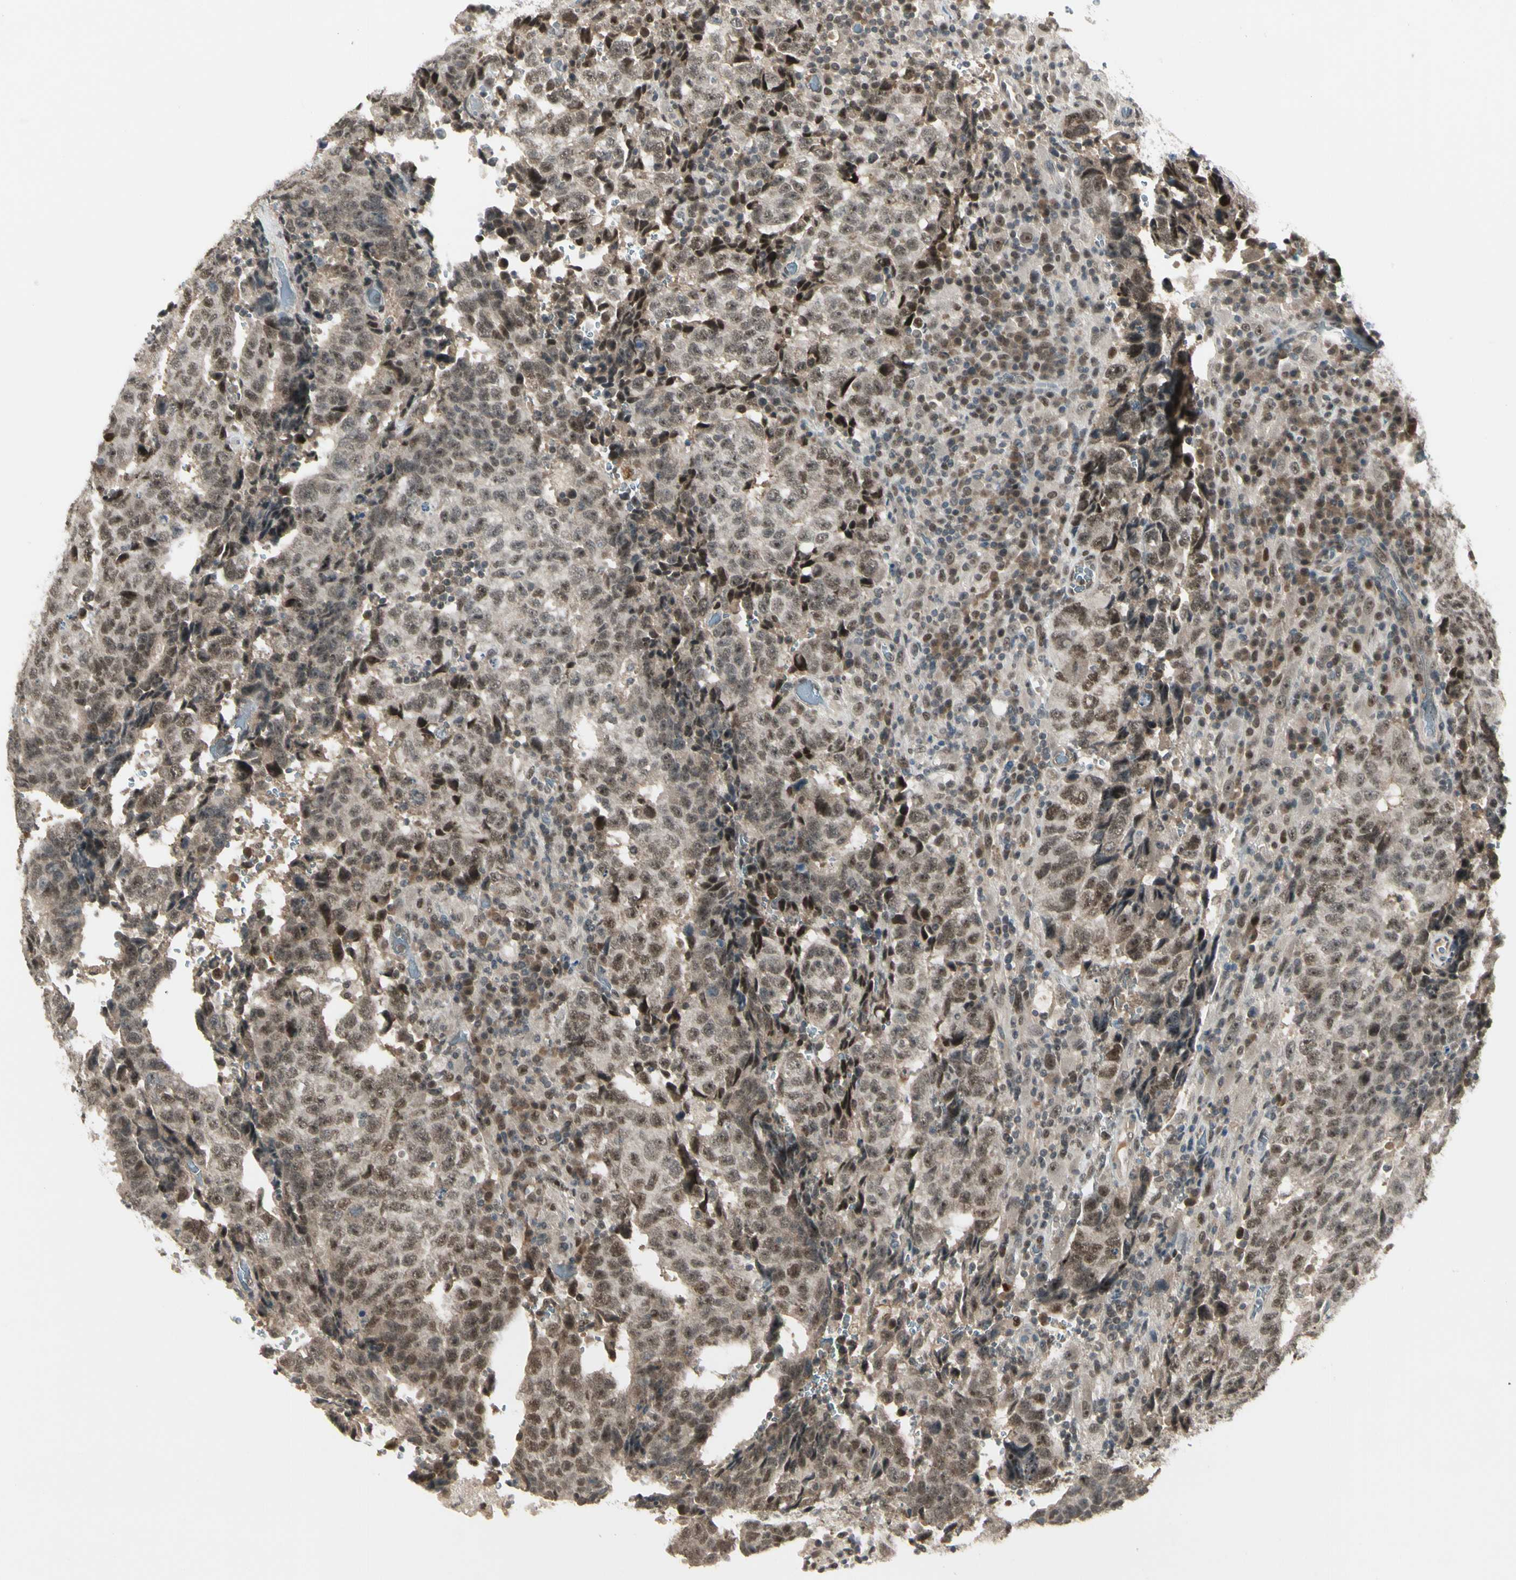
{"staining": {"intensity": "moderate", "quantity": ">75%", "location": "cytoplasmic/membranous,nuclear"}, "tissue": "testis cancer", "cell_type": "Tumor cells", "image_type": "cancer", "snomed": [{"axis": "morphology", "description": "Necrosis, NOS"}, {"axis": "morphology", "description": "Carcinoma, Embryonal, NOS"}, {"axis": "topography", "description": "Testis"}], "caption": "A histopathology image showing moderate cytoplasmic/membranous and nuclear expression in approximately >75% of tumor cells in testis embryonal carcinoma, as visualized by brown immunohistochemical staining.", "gene": "GTF3A", "patient": {"sex": "male", "age": 19}}